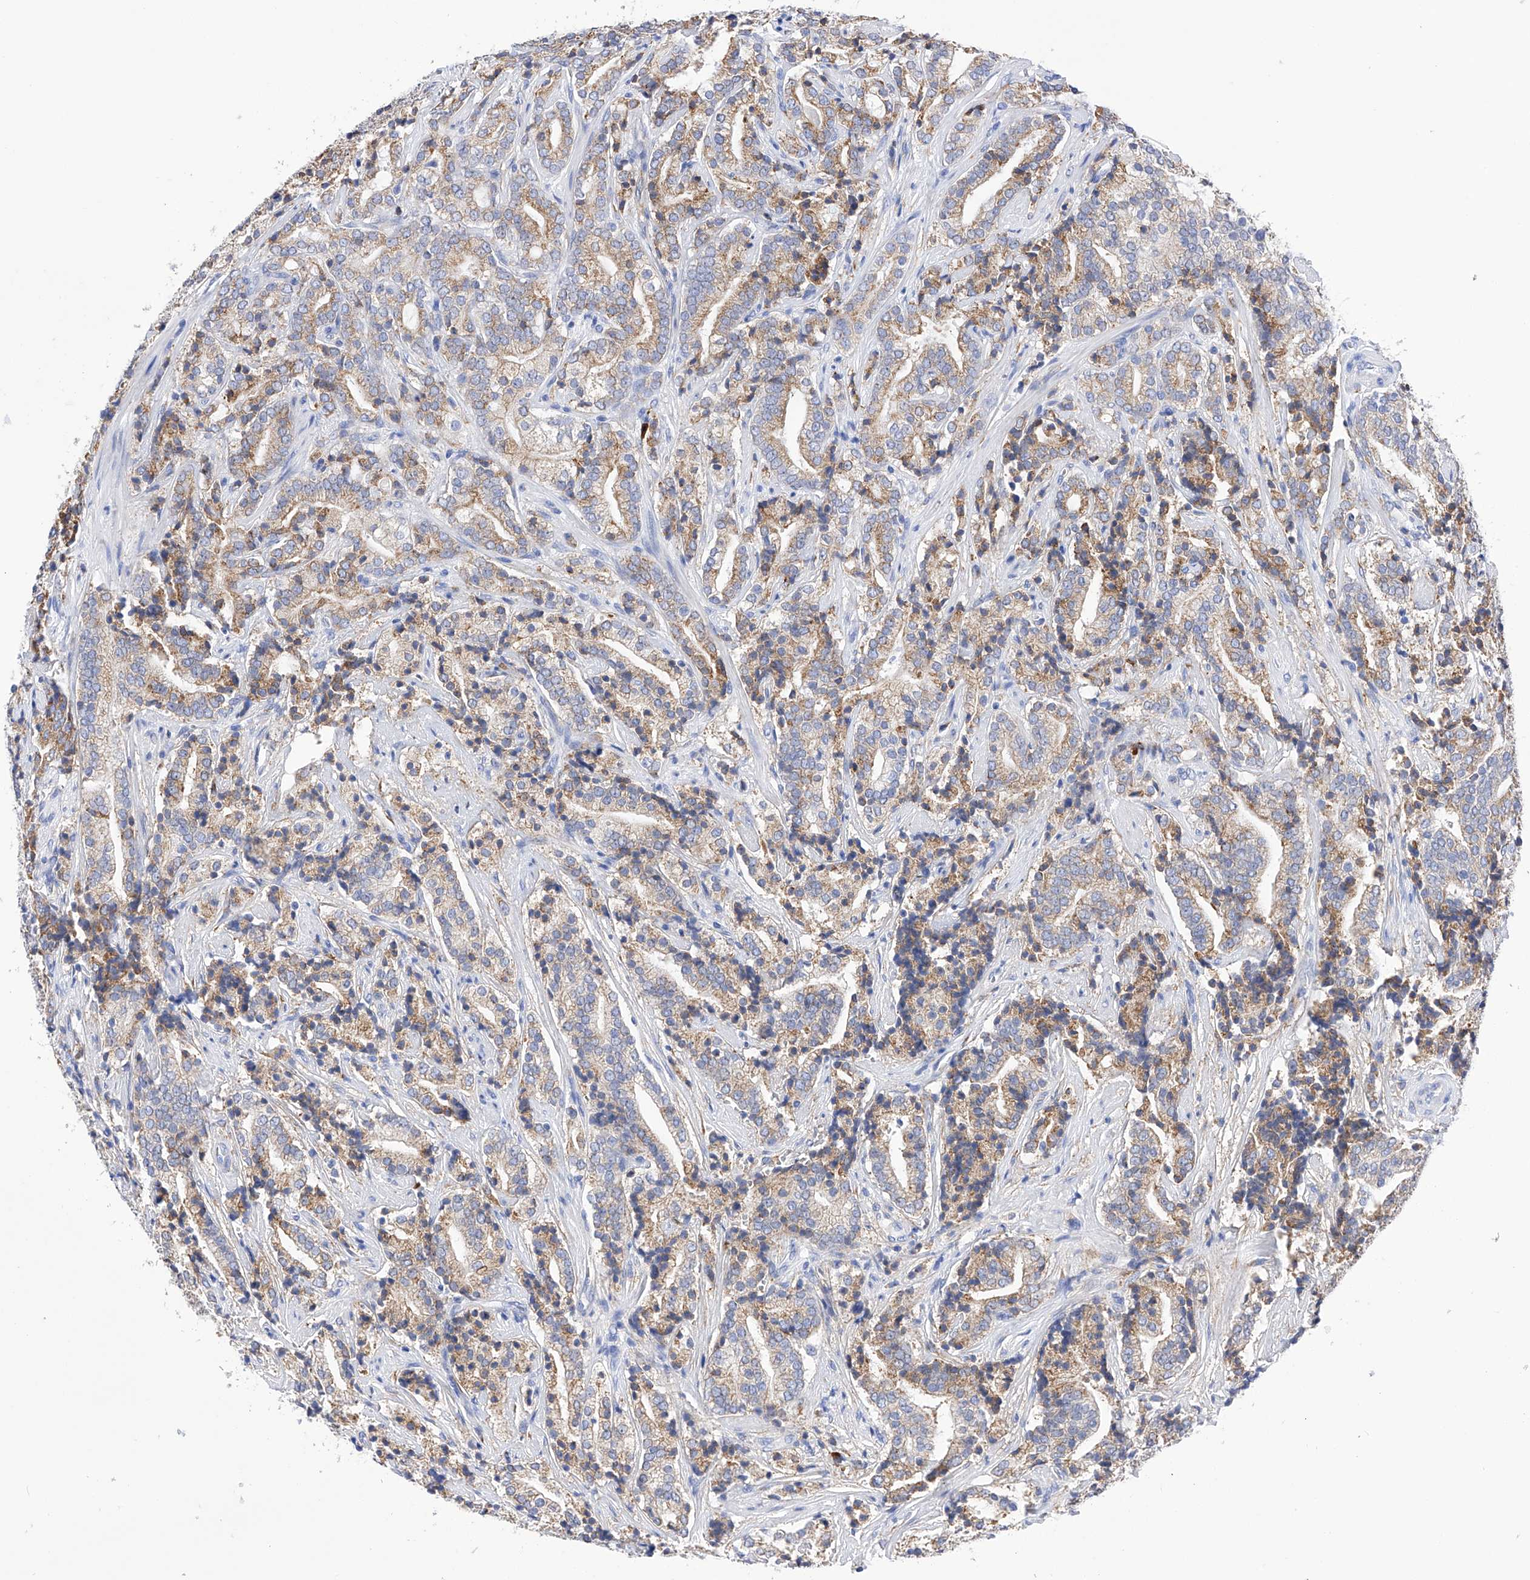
{"staining": {"intensity": "moderate", "quantity": "25%-75%", "location": "cytoplasmic/membranous"}, "tissue": "prostate cancer", "cell_type": "Tumor cells", "image_type": "cancer", "snomed": [{"axis": "morphology", "description": "Adenocarcinoma, High grade"}, {"axis": "topography", "description": "Prostate"}], "caption": "Tumor cells display medium levels of moderate cytoplasmic/membranous staining in approximately 25%-75% of cells in human high-grade adenocarcinoma (prostate).", "gene": "PDIA5", "patient": {"sex": "male", "age": 57}}